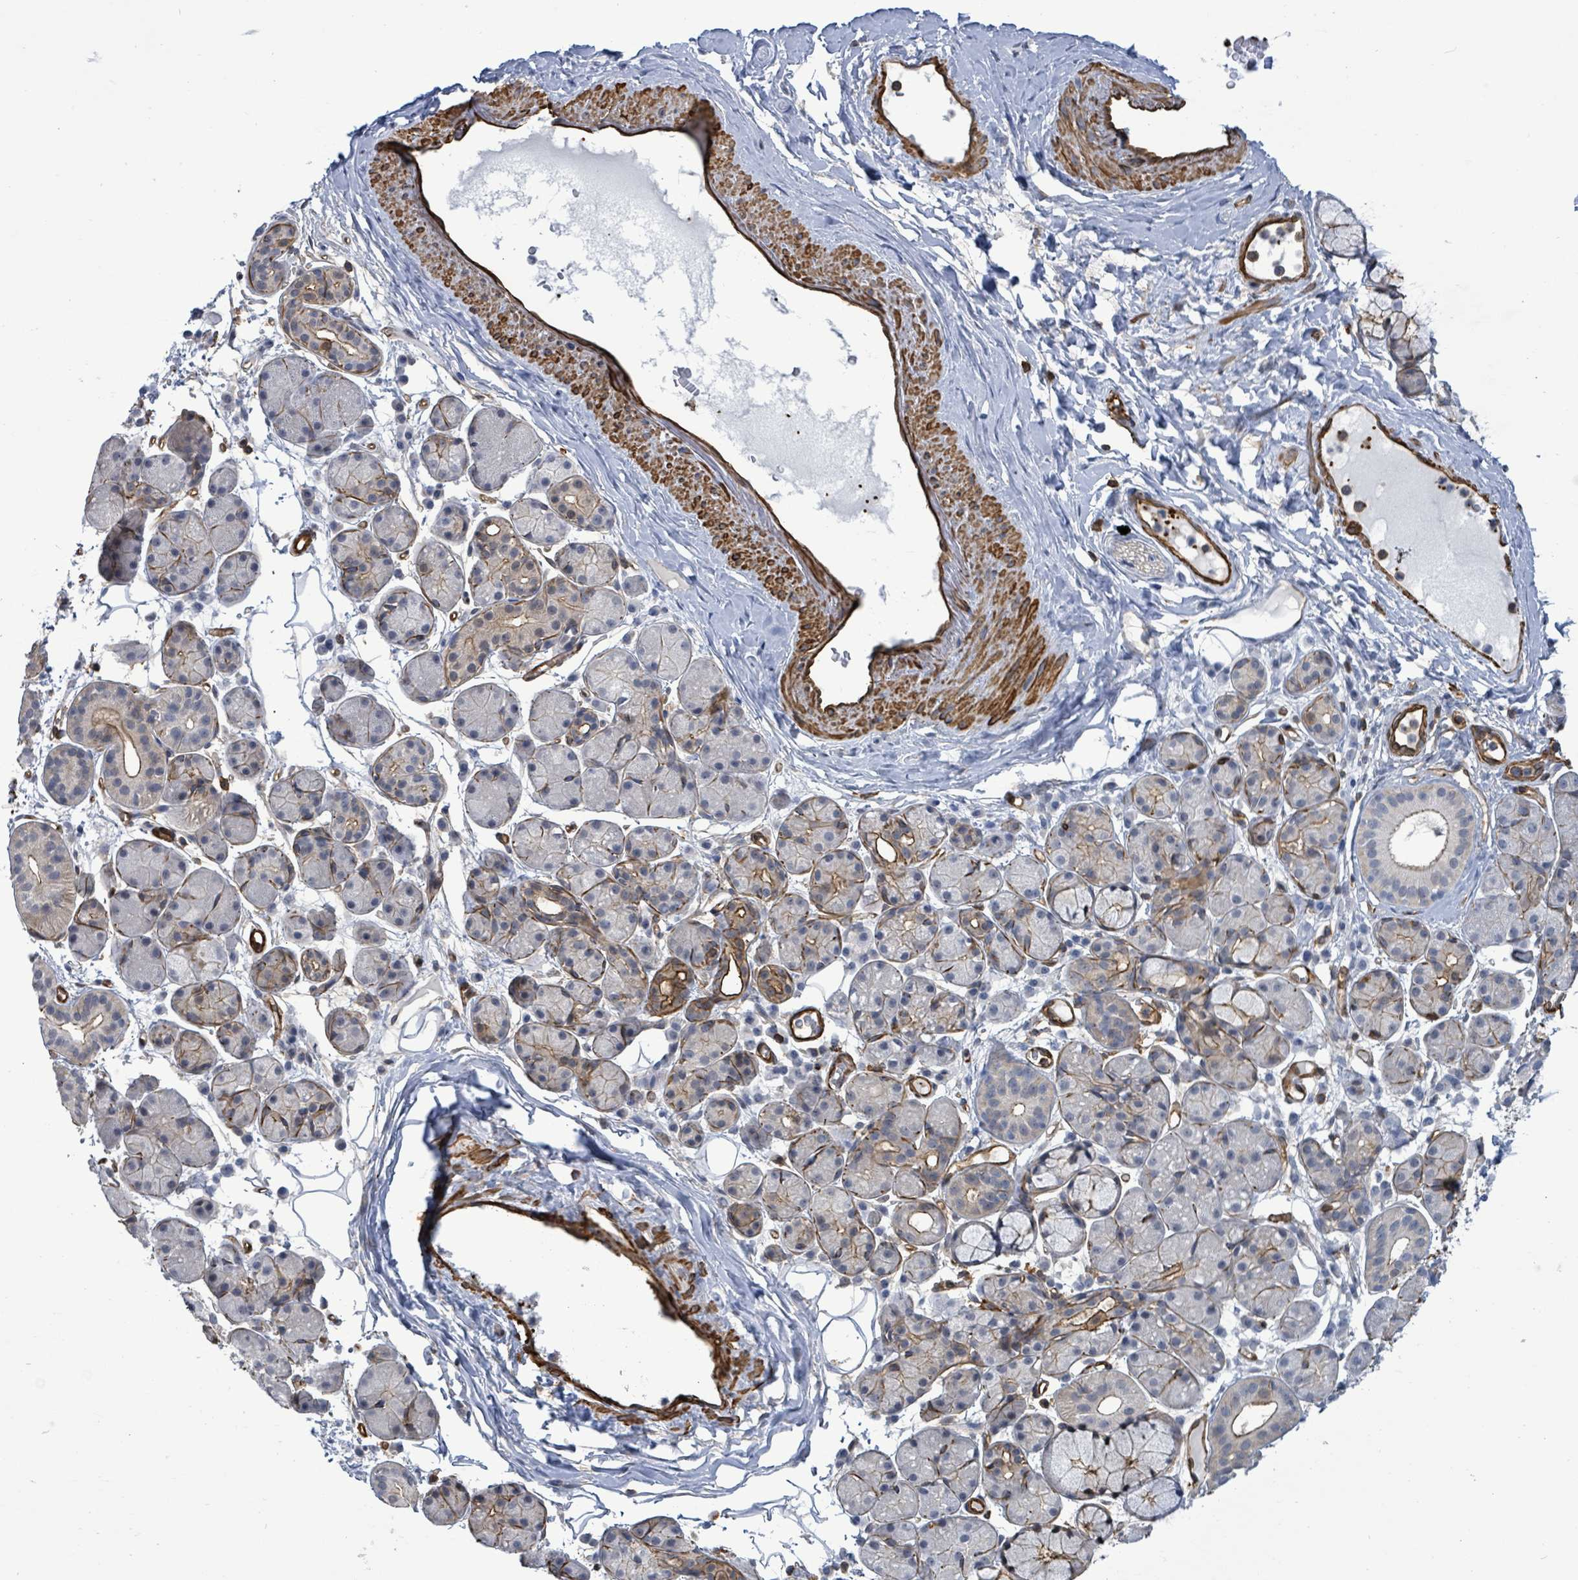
{"staining": {"intensity": "moderate", "quantity": "<25%", "location": "cytoplasmic/membranous"}, "tissue": "salivary gland", "cell_type": "Glandular cells", "image_type": "normal", "snomed": [{"axis": "morphology", "description": "Squamous cell carcinoma, NOS"}, {"axis": "topography", "description": "Skin"}, {"axis": "topography", "description": "Head-Neck"}], "caption": "Salivary gland stained for a protein (brown) shows moderate cytoplasmic/membranous positive expression in about <25% of glandular cells.", "gene": "PRKRIP1", "patient": {"sex": "male", "age": 80}}